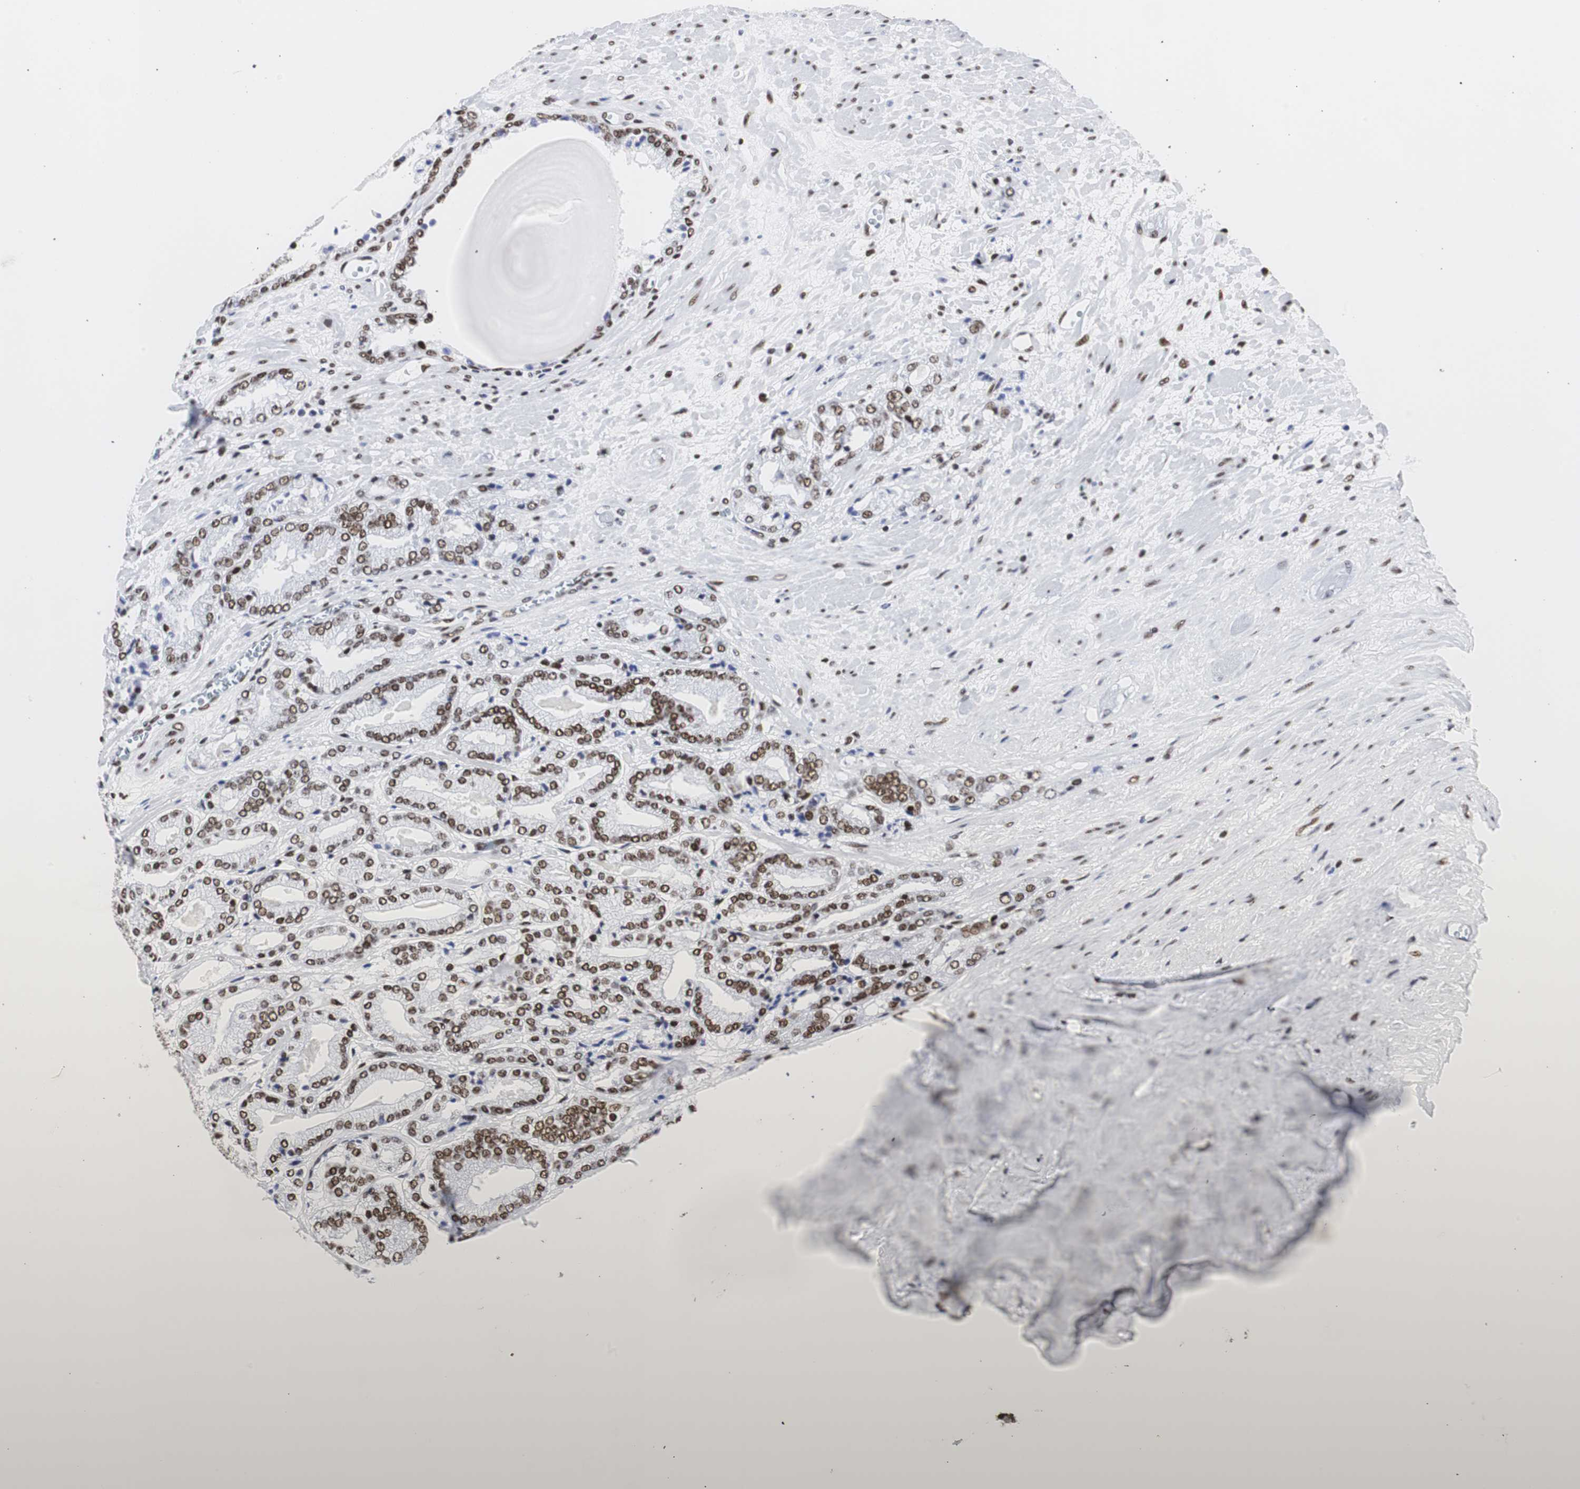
{"staining": {"intensity": "moderate", "quantity": ">75%", "location": "nuclear"}, "tissue": "prostate cancer", "cell_type": "Tumor cells", "image_type": "cancer", "snomed": [{"axis": "morphology", "description": "Adenocarcinoma, Low grade"}, {"axis": "topography", "description": "Prostate"}], "caption": "Immunohistochemistry (IHC) of prostate cancer (low-grade adenocarcinoma) shows medium levels of moderate nuclear staining in about >75% of tumor cells. The protein is shown in brown color, while the nuclei are stained blue.", "gene": "HNRNPH2", "patient": {"sex": "male", "age": 59}}